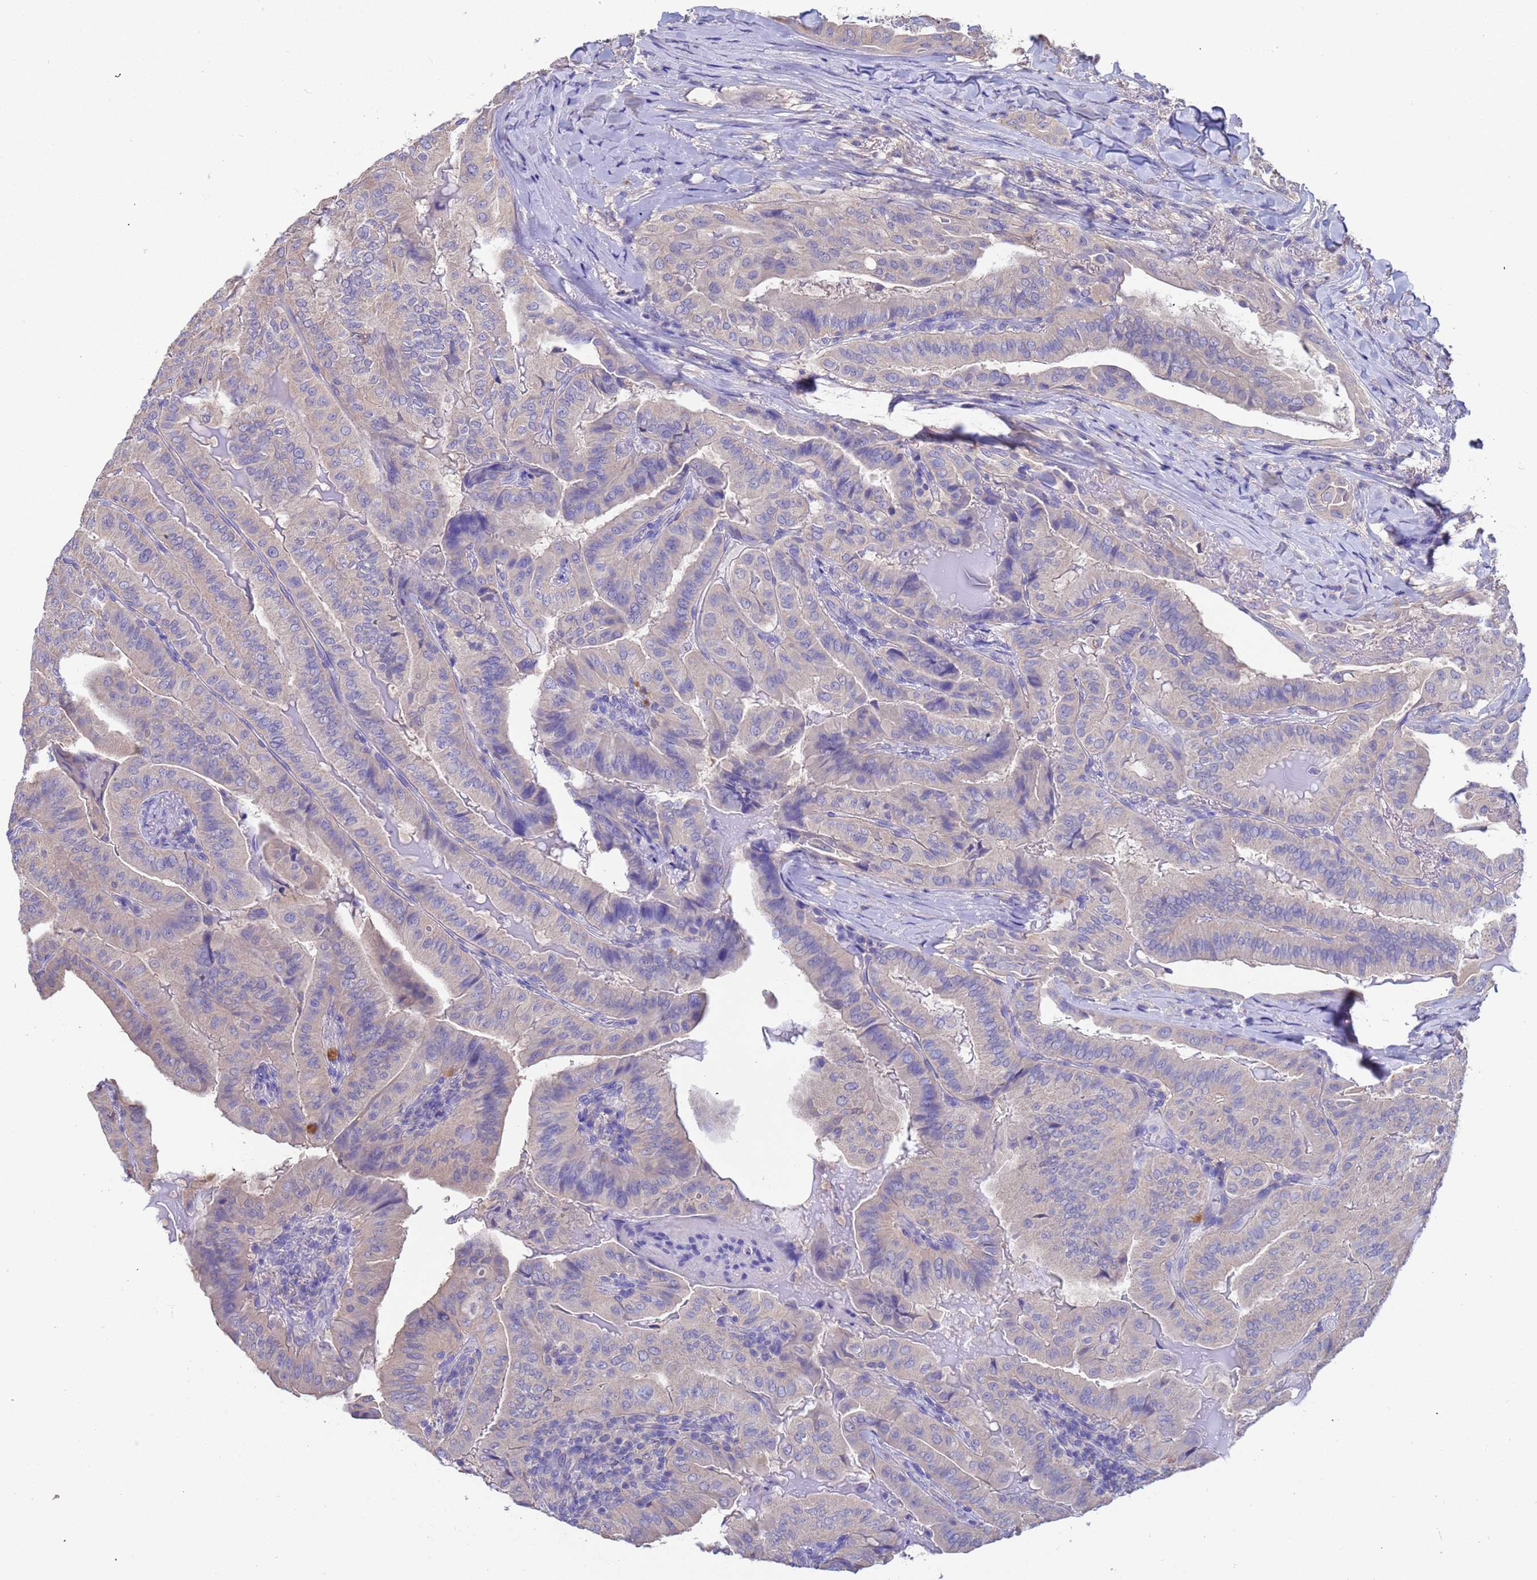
{"staining": {"intensity": "weak", "quantity": "<25%", "location": "cytoplasmic/membranous"}, "tissue": "thyroid cancer", "cell_type": "Tumor cells", "image_type": "cancer", "snomed": [{"axis": "morphology", "description": "Papillary adenocarcinoma, NOS"}, {"axis": "topography", "description": "Thyroid gland"}], "caption": "High power microscopy histopathology image of an immunohistochemistry (IHC) micrograph of thyroid papillary adenocarcinoma, revealing no significant positivity in tumor cells.", "gene": "SRL", "patient": {"sex": "female", "age": 68}}